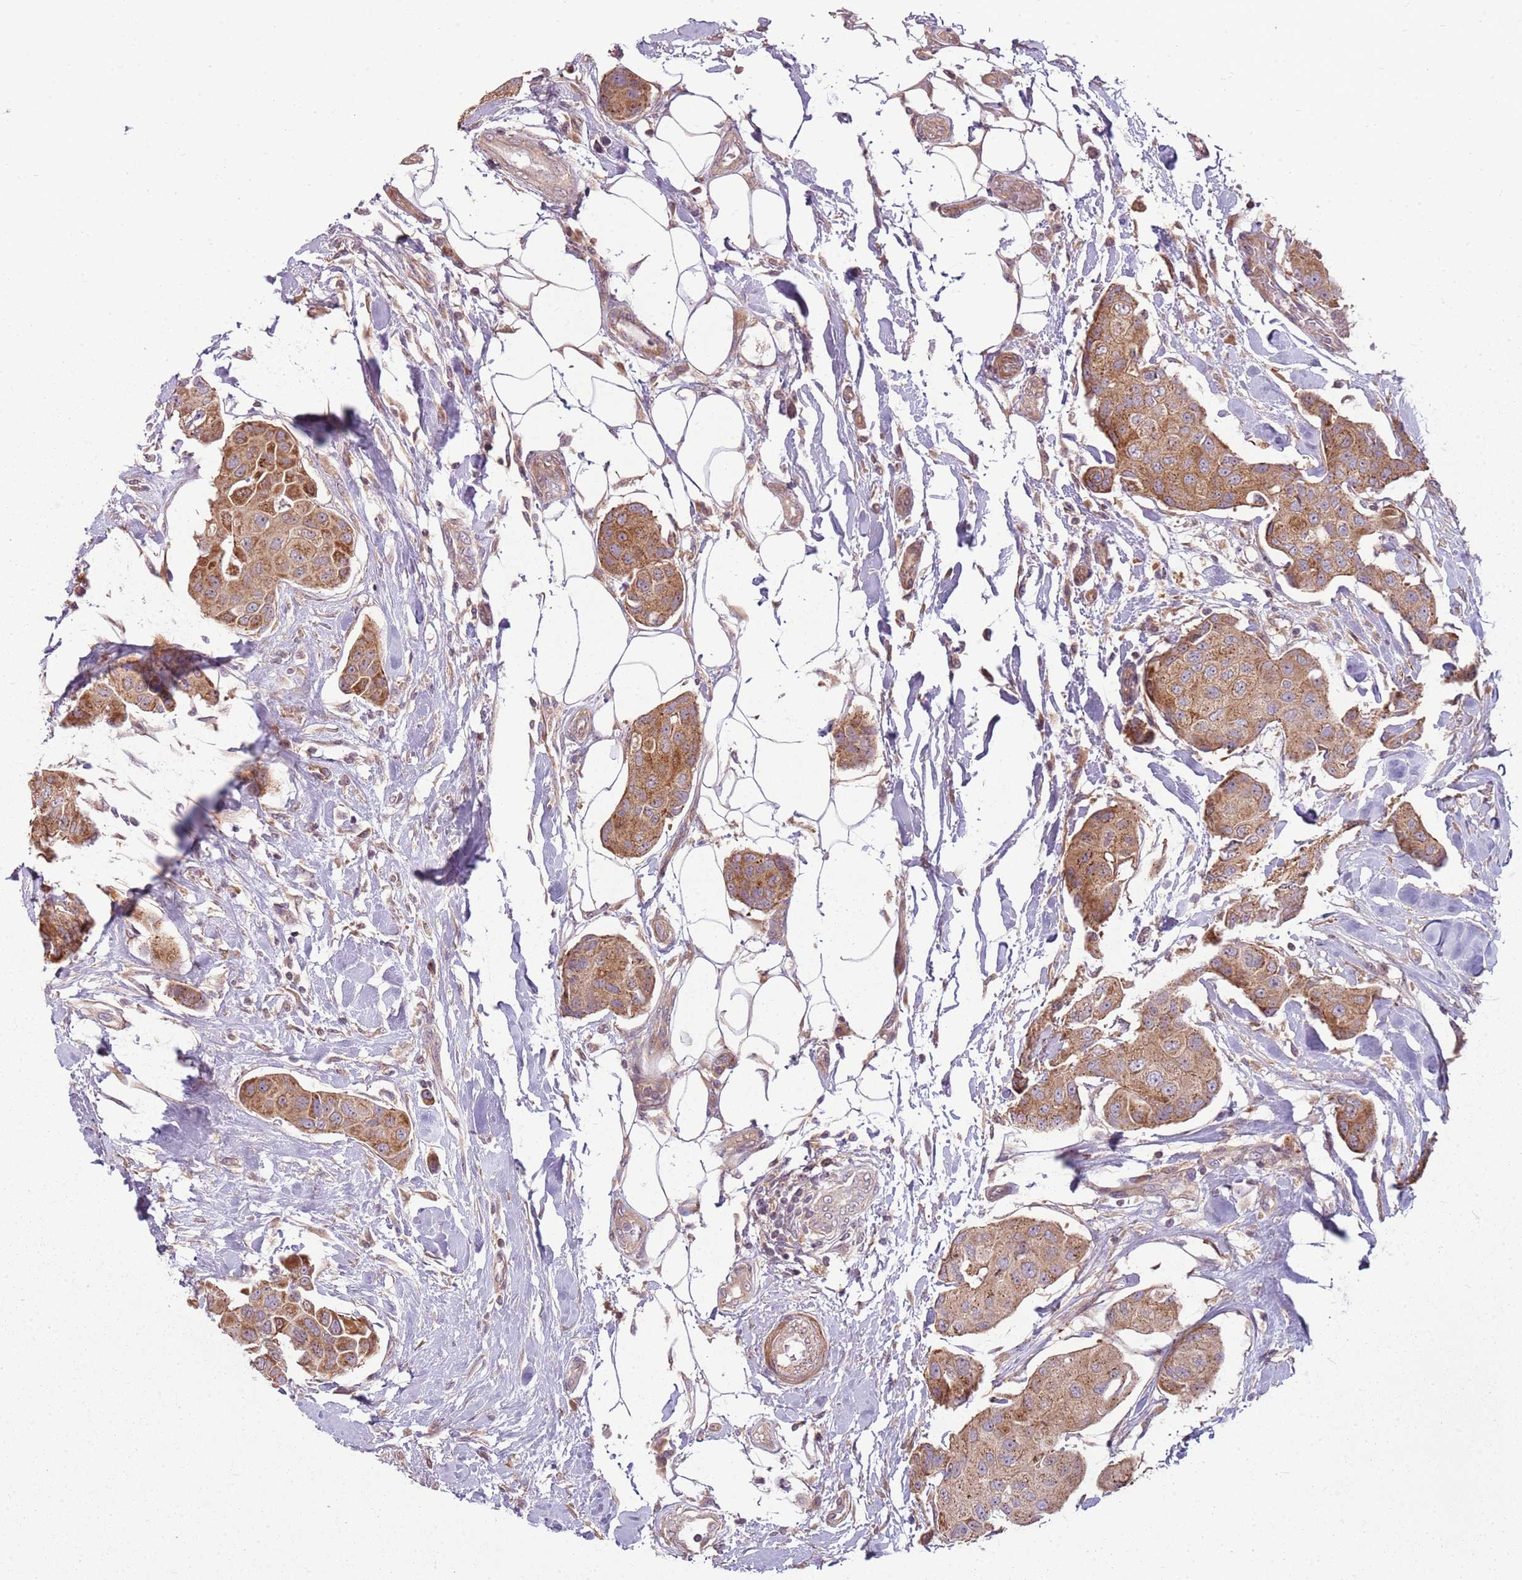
{"staining": {"intensity": "moderate", "quantity": ">75%", "location": "cytoplasmic/membranous"}, "tissue": "breast cancer", "cell_type": "Tumor cells", "image_type": "cancer", "snomed": [{"axis": "morphology", "description": "Duct carcinoma"}, {"axis": "topography", "description": "Breast"}, {"axis": "topography", "description": "Lymph node"}], "caption": "The photomicrograph reveals a brown stain indicating the presence of a protein in the cytoplasmic/membranous of tumor cells in breast cancer (invasive ductal carcinoma). (Stains: DAB in brown, nuclei in blue, Microscopy: brightfield microscopy at high magnification).", "gene": "RPL21", "patient": {"sex": "female", "age": 80}}